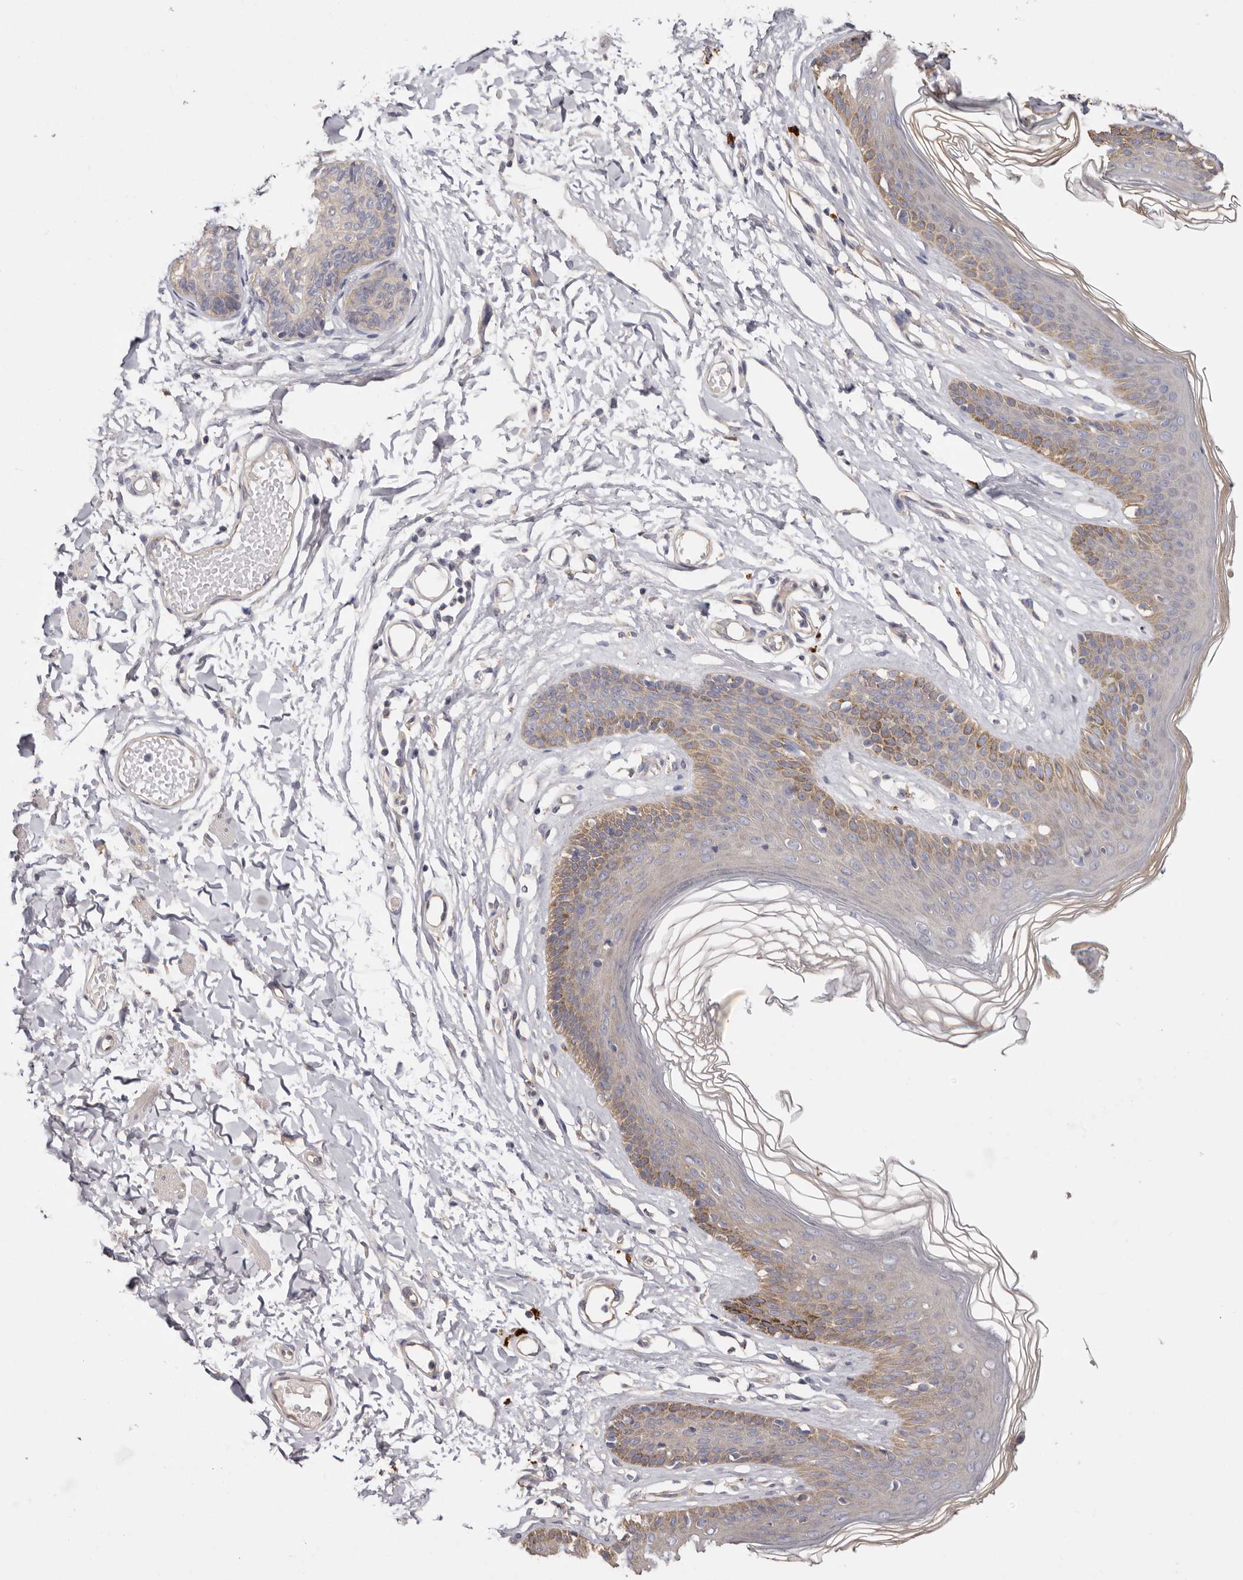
{"staining": {"intensity": "moderate", "quantity": "25%-75%", "location": "cytoplasmic/membranous"}, "tissue": "skin", "cell_type": "Epidermal cells", "image_type": "normal", "snomed": [{"axis": "morphology", "description": "Normal tissue, NOS"}, {"axis": "morphology", "description": "Squamous cell carcinoma, NOS"}, {"axis": "topography", "description": "Vulva"}], "caption": "Protein expression analysis of normal human skin reveals moderate cytoplasmic/membranous expression in about 25%-75% of epidermal cells. (DAB (3,3'-diaminobenzidine) IHC, brown staining for protein, blue staining for nuclei).", "gene": "FAM167B", "patient": {"sex": "female", "age": 85}}